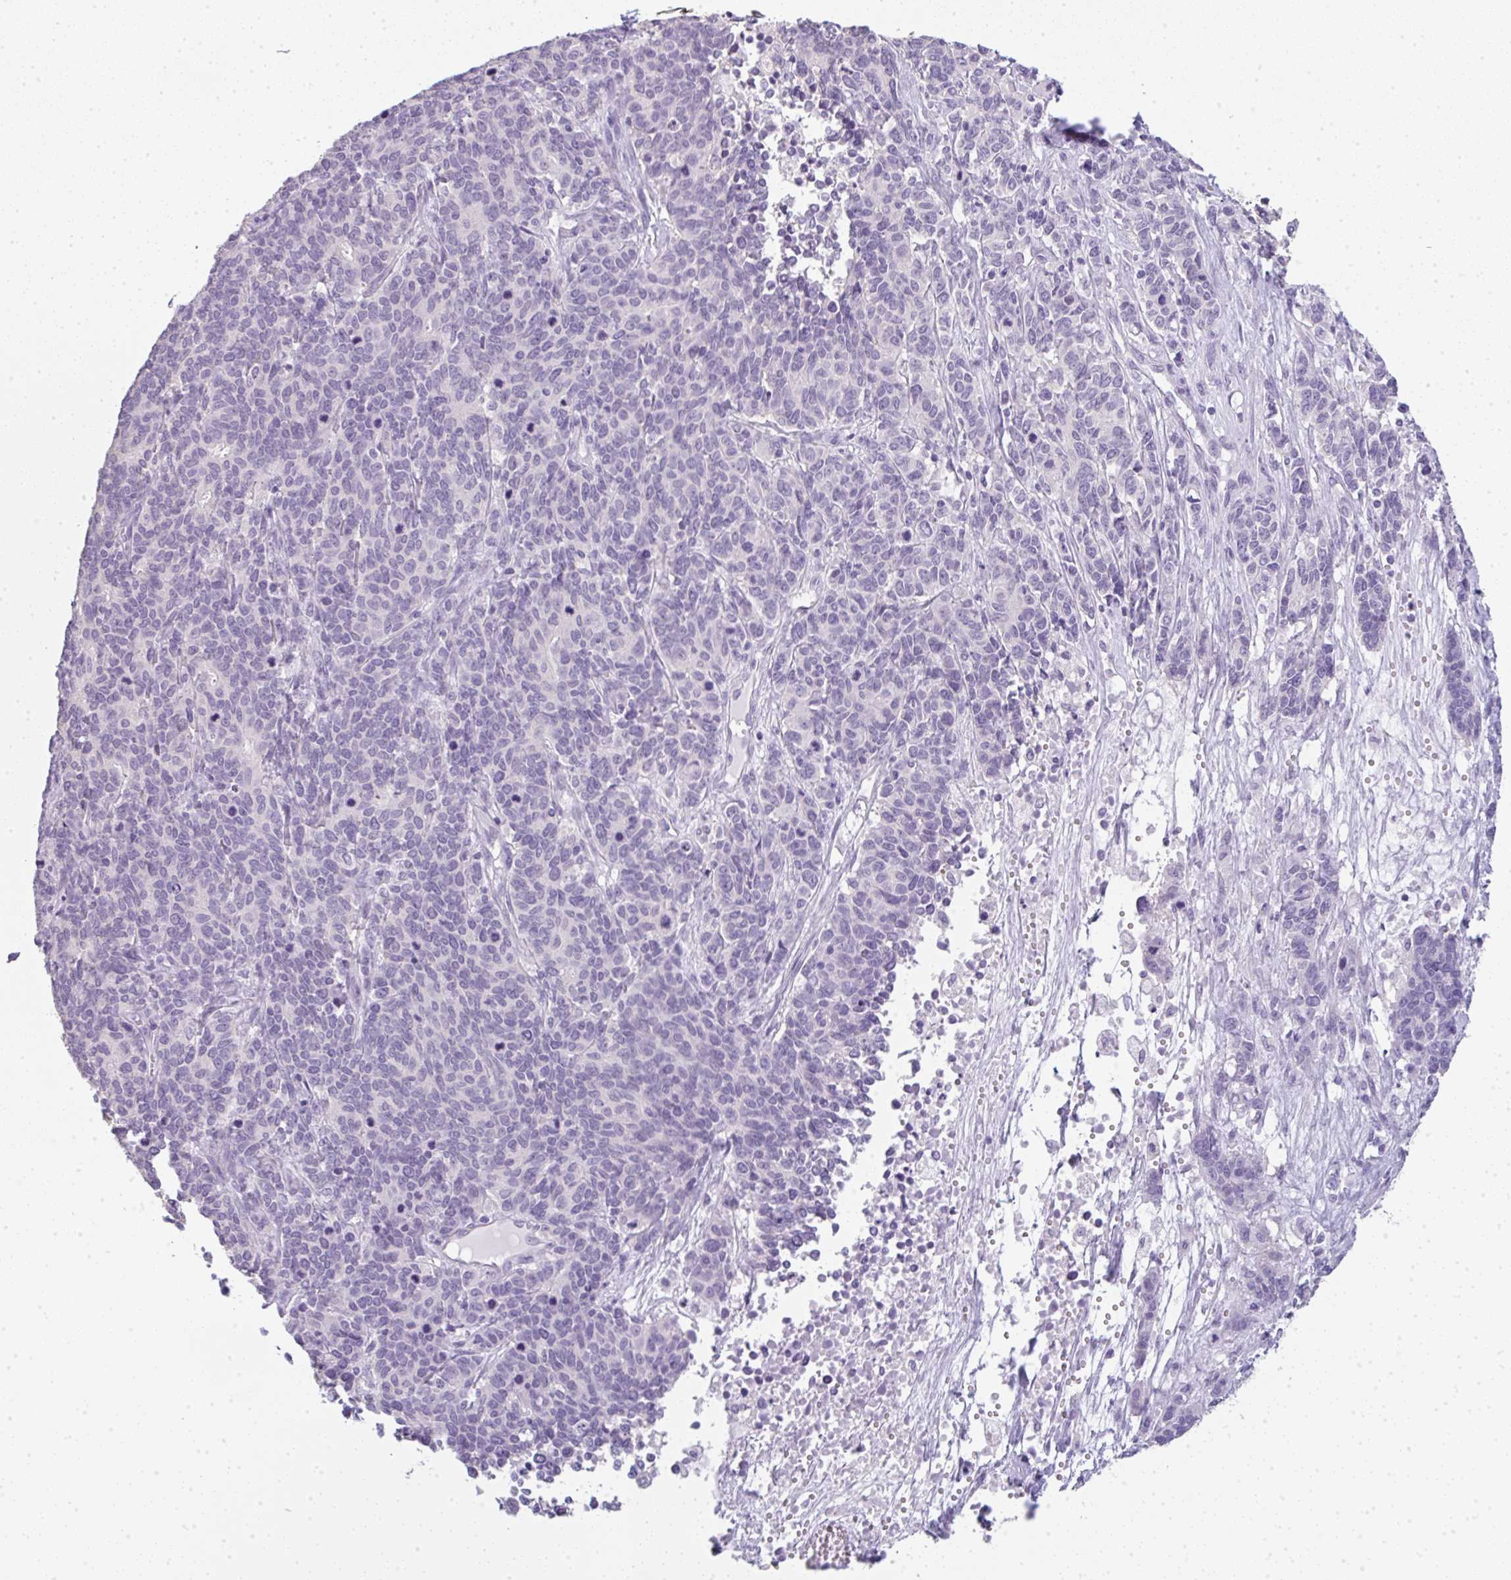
{"staining": {"intensity": "negative", "quantity": "none", "location": "none"}, "tissue": "cervical cancer", "cell_type": "Tumor cells", "image_type": "cancer", "snomed": [{"axis": "morphology", "description": "Squamous cell carcinoma, NOS"}, {"axis": "topography", "description": "Cervix"}], "caption": "A micrograph of cervical cancer (squamous cell carcinoma) stained for a protein reveals no brown staining in tumor cells. (DAB IHC visualized using brightfield microscopy, high magnification).", "gene": "LPAR4", "patient": {"sex": "female", "age": 60}}